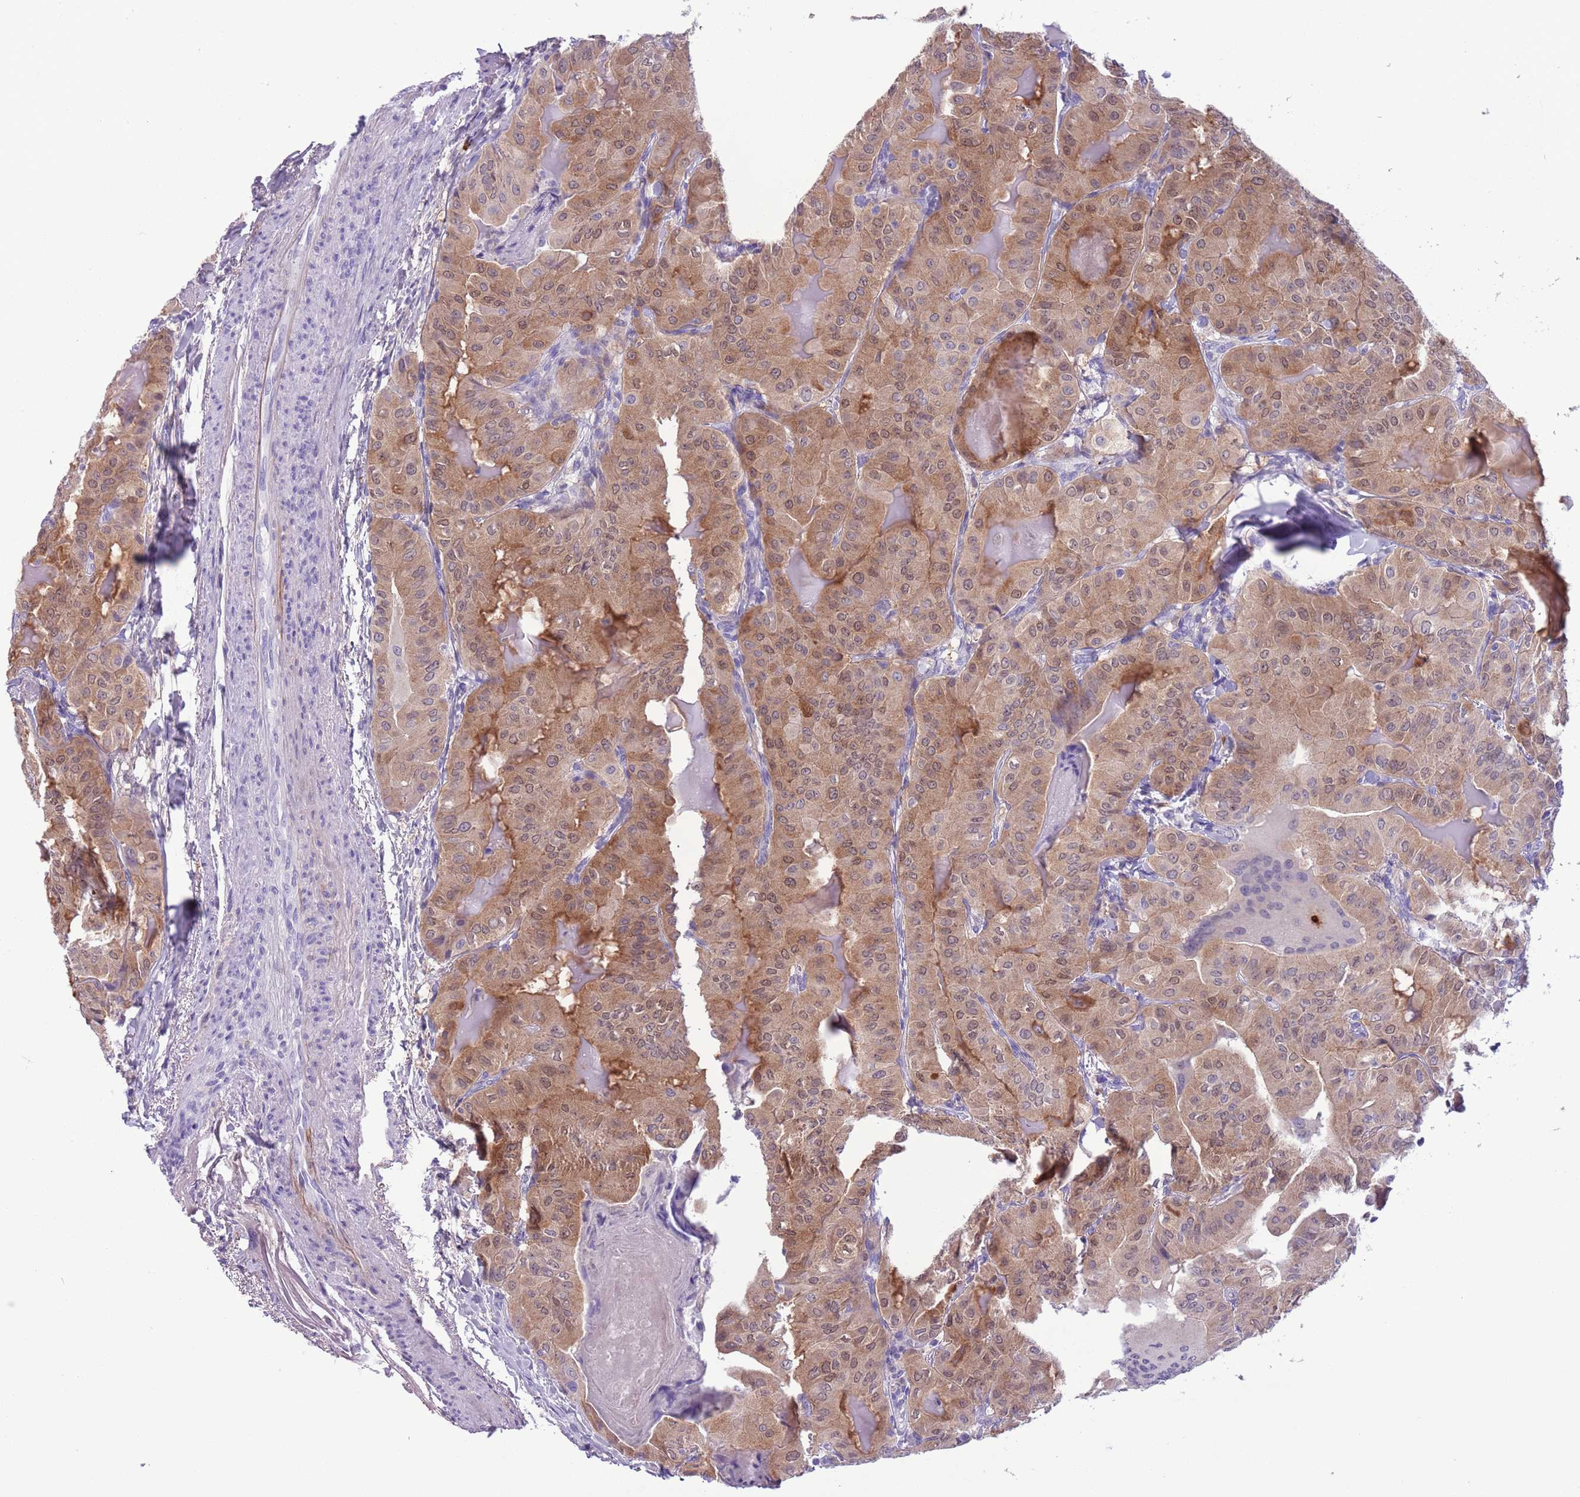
{"staining": {"intensity": "moderate", "quantity": ">75%", "location": "cytoplasmic/membranous,nuclear"}, "tissue": "thyroid cancer", "cell_type": "Tumor cells", "image_type": "cancer", "snomed": [{"axis": "morphology", "description": "Papillary adenocarcinoma, NOS"}, {"axis": "topography", "description": "Thyroid gland"}], "caption": "Protein expression analysis of papillary adenocarcinoma (thyroid) reveals moderate cytoplasmic/membranous and nuclear staining in approximately >75% of tumor cells. (DAB IHC, brown staining for protein, blue staining for nuclei).", "gene": "PFKFB2", "patient": {"sex": "female", "age": 68}}